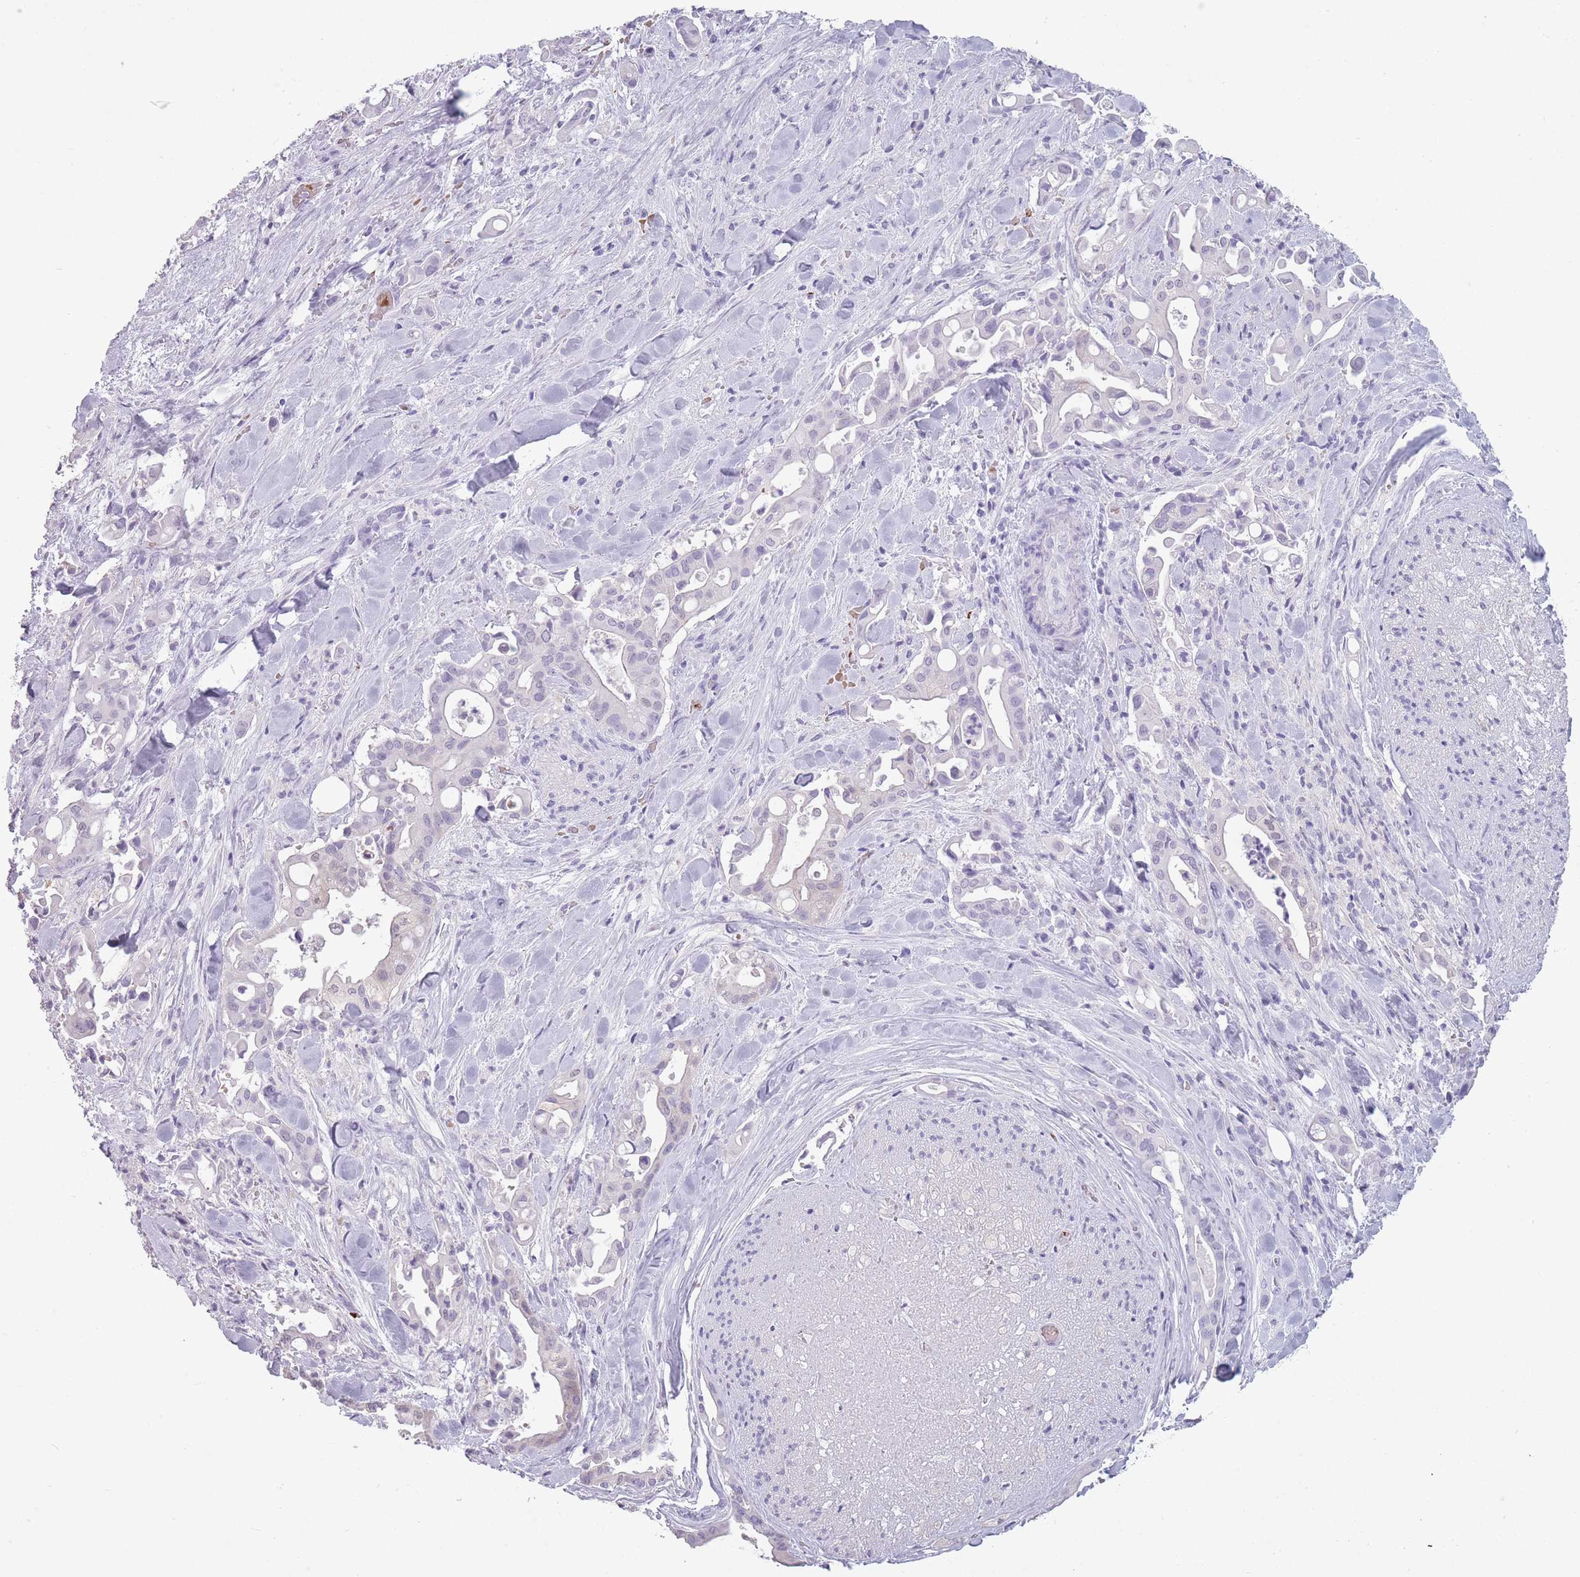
{"staining": {"intensity": "negative", "quantity": "none", "location": "none"}, "tissue": "liver cancer", "cell_type": "Tumor cells", "image_type": "cancer", "snomed": [{"axis": "morphology", "description": "Cholangiocarcinoma"}, {"axis": "topography", "description": "Liver"}], "caption": "Immunohistochemistry histopathology image of neoplastic tissue: cholangiocarcinoma (liver) stained with DAB reveals no significant protein staining in tumor cells.", "gene": "OR7C1", "patient": {"sex": "female", "age": 68}}